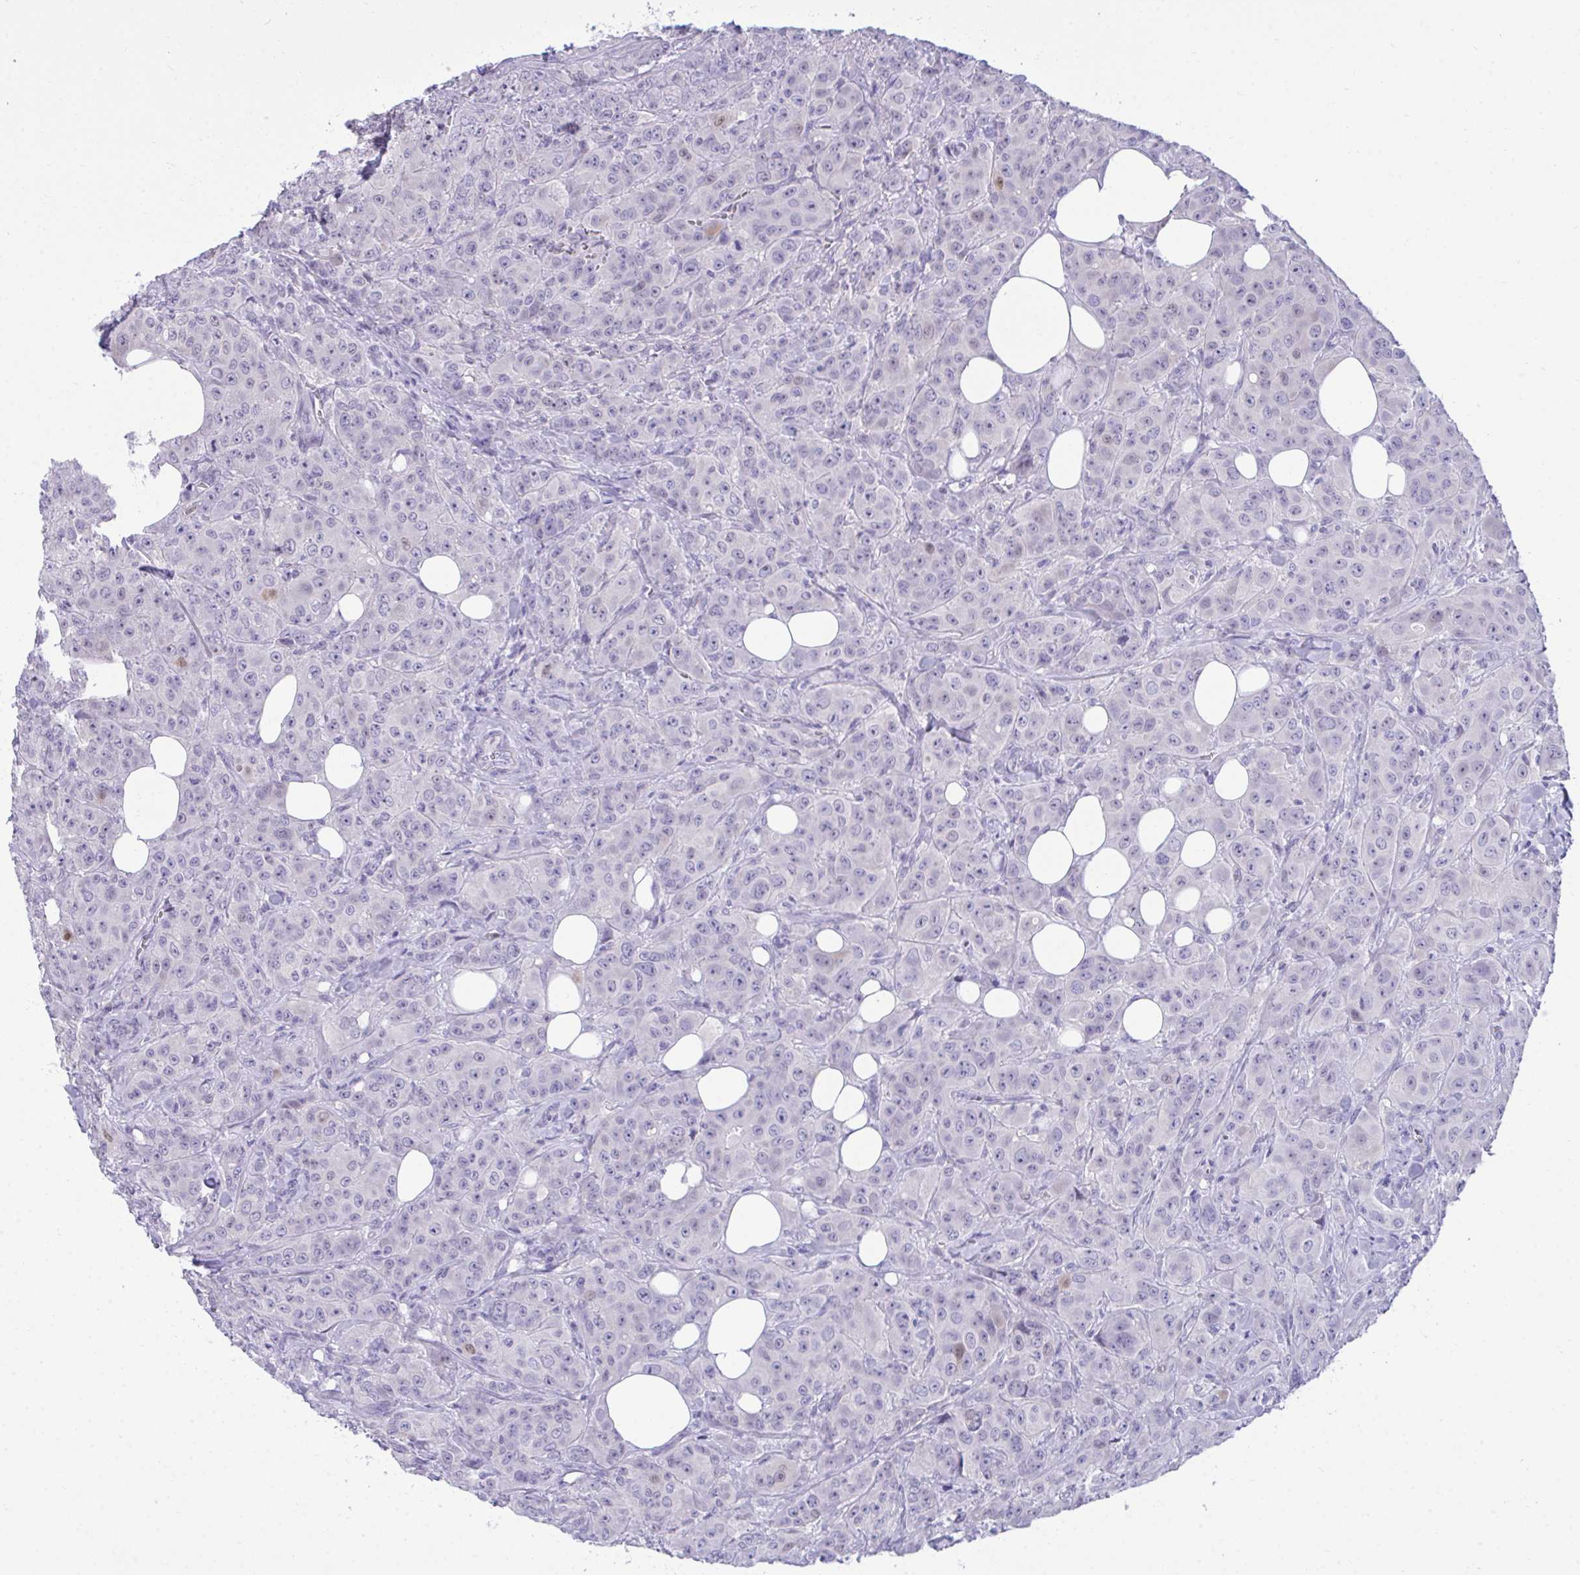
{"staining": {"intensity": "negative", "quantity": "none", "location": "none"}, "tissue": "breast cancer", "cell_type": "Tumor cells", "image_type": "cancer", "snomed": [{"axis": "morphology", "description": "Normal tissue, NOS"}, {"axis": "morphology", "description": "Duct carcinoma"}, {"axis": "topography", "description": "Breast"}], "caption": "Immunohistochemistry (IHC) histopathology image of human breast intraductal carcinoma stained for a protein (brown), which shows no staining in tumor cells.", "gene": "TMCO5A", "patient": {"sex": "female", "age": 43}}